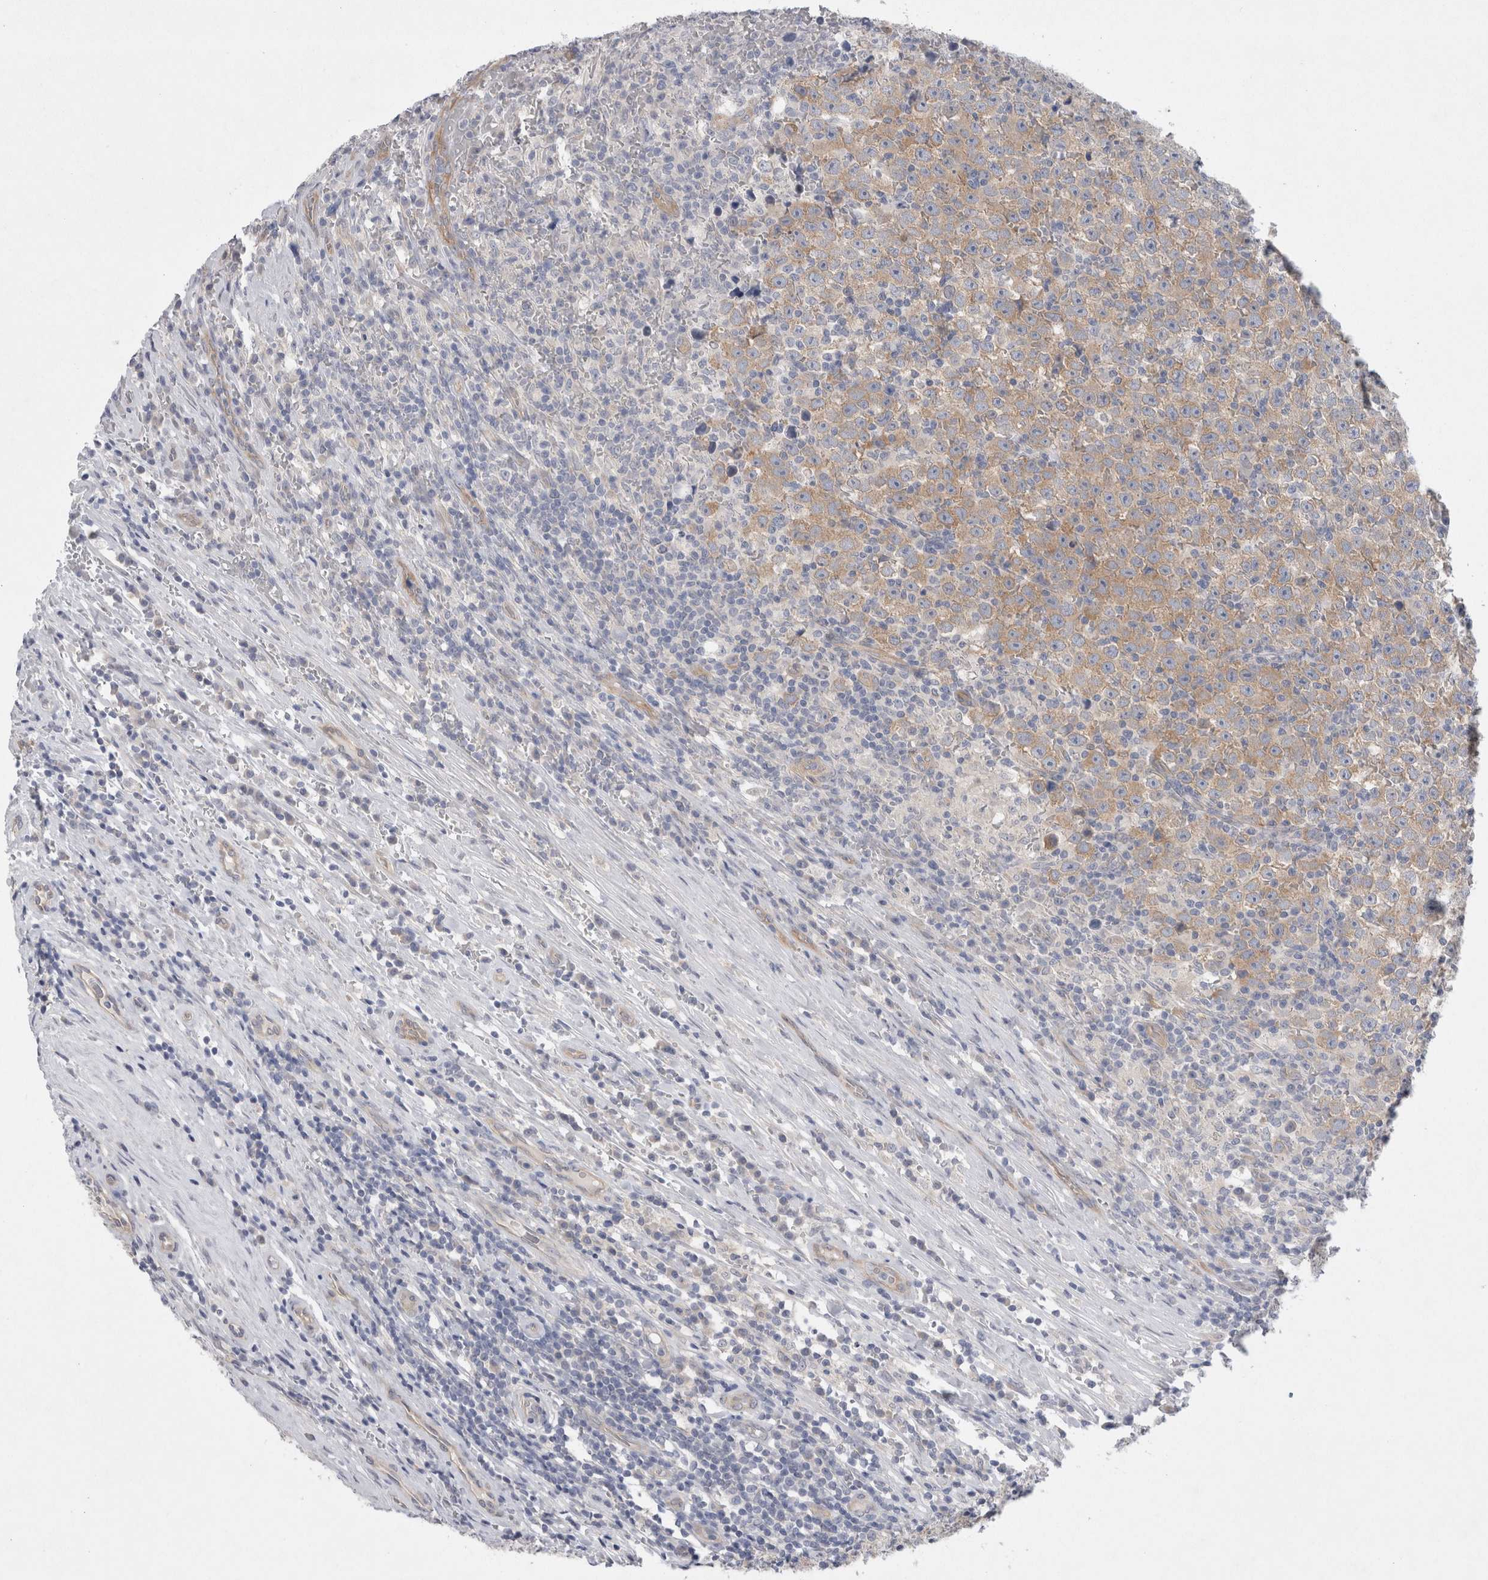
{"staining": {"intensity": "weak", "quantity": ">75%", "location": "cytoplasmic/membranous"}, "tissue": "testis cancer", "cell_type": "Tumor cells", "image_type": "cancer", "snomed": [{"axis": "morphology", "description": "Seminoma, NOS"}, {"axis": "topography", "description": "Testis"}], "caption": "Brown immunohistochemical staining in human testis cancer (seminoma) displays weak cytoplasmic/membranous positivity in approximately >75% of tumor cells.", "gene": "WIPF2", "patient": {"sex": "male", "age": 43}}